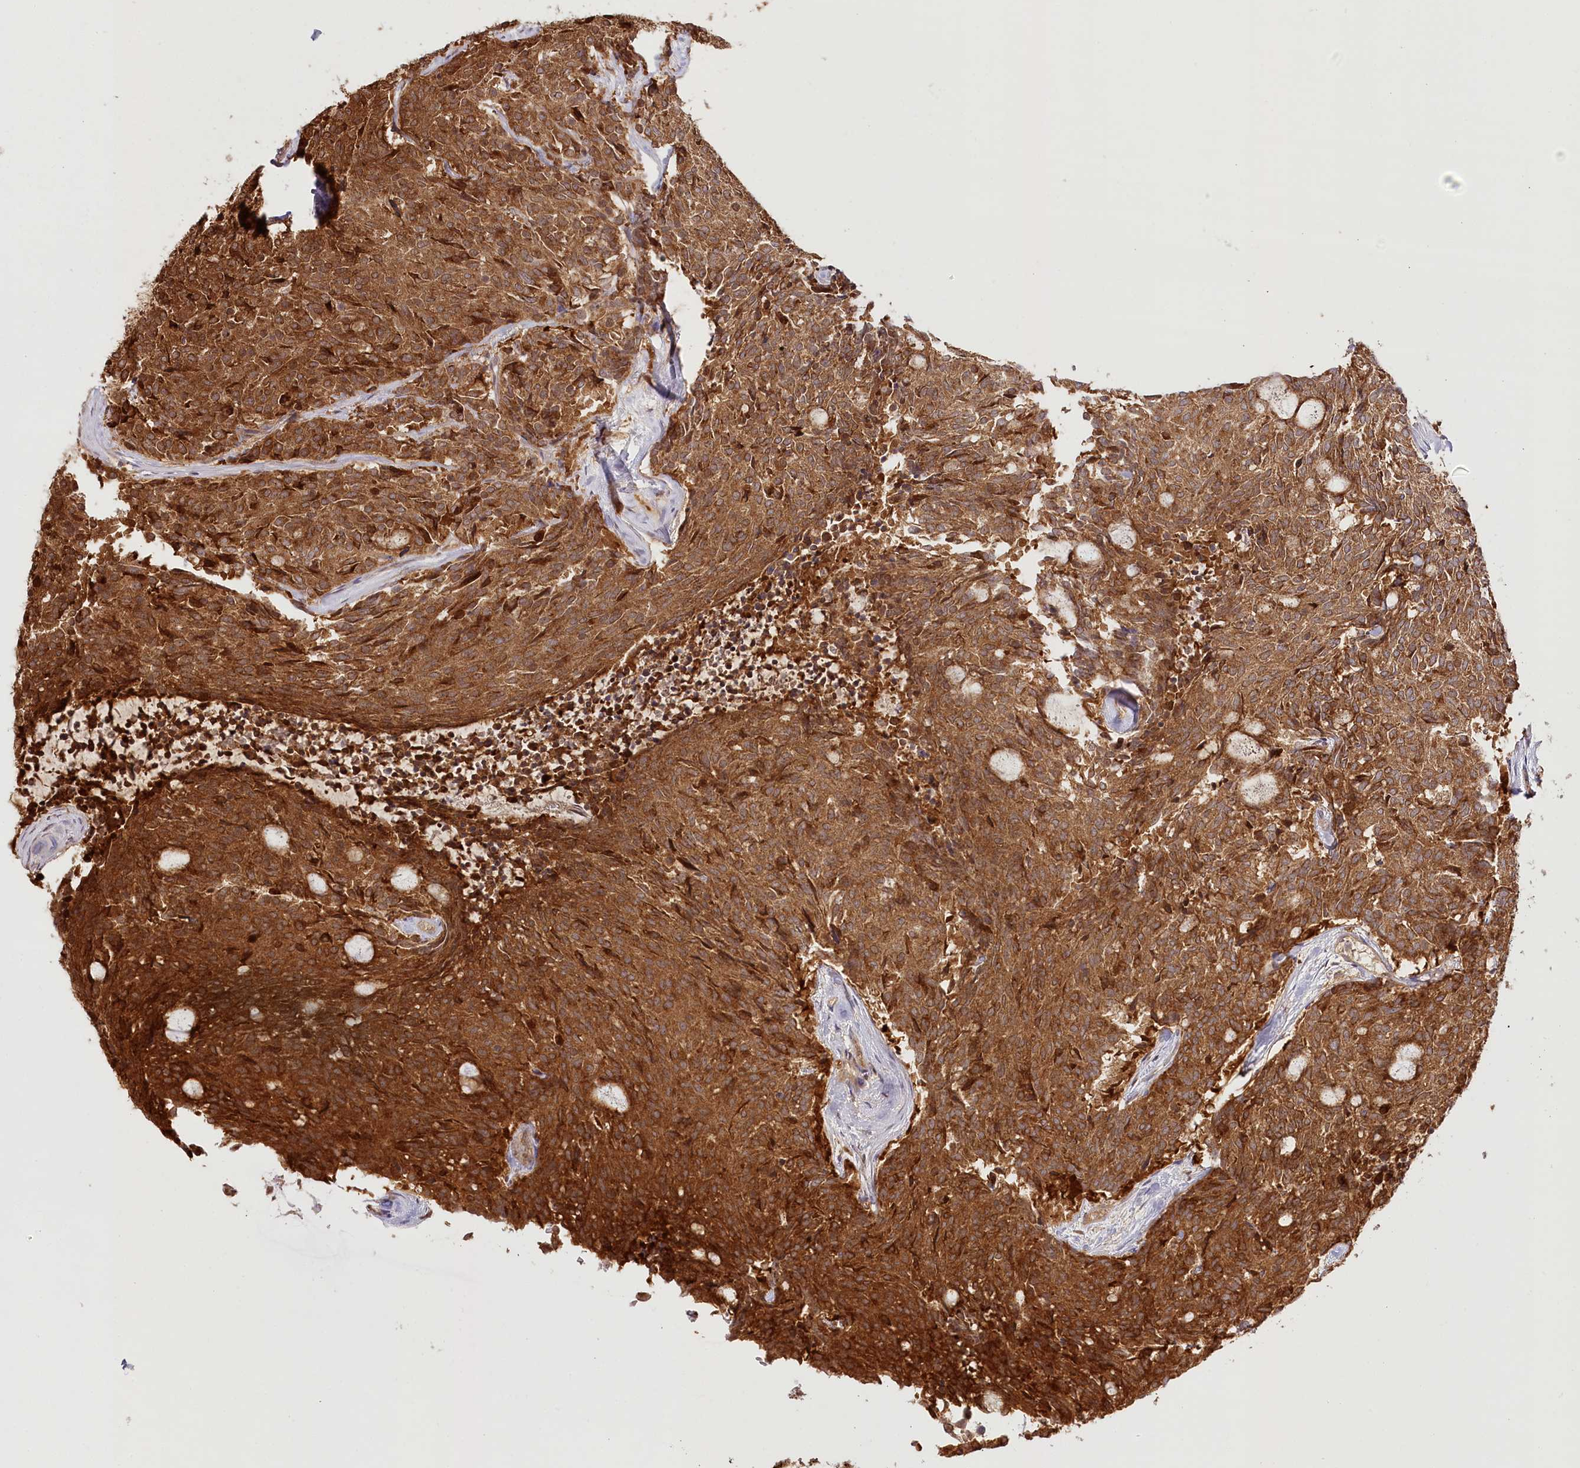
{"staining": {"intensity": "strong", "quantity": ">75%", "location": "cytoplasmic/membranous"}, "tissue": "carcinoid", "cell_type": "Tumor cells", "image_type": "cancer", "snomed": [{"axis": "morphology", "description": "Carcinoid, malignant, NOS"}, {"axis": "topography", "description": "Pancreas"}], "caption": "An immunohistochemistry micrograph of neoplastic tissue is shown. Protein staining in brown labels strong cytoplasmic/membranous positivity in malignant carcinoid within tumor cells.", "gene": "INPP4B", "patient": {"sex": "female", "age": 54}}